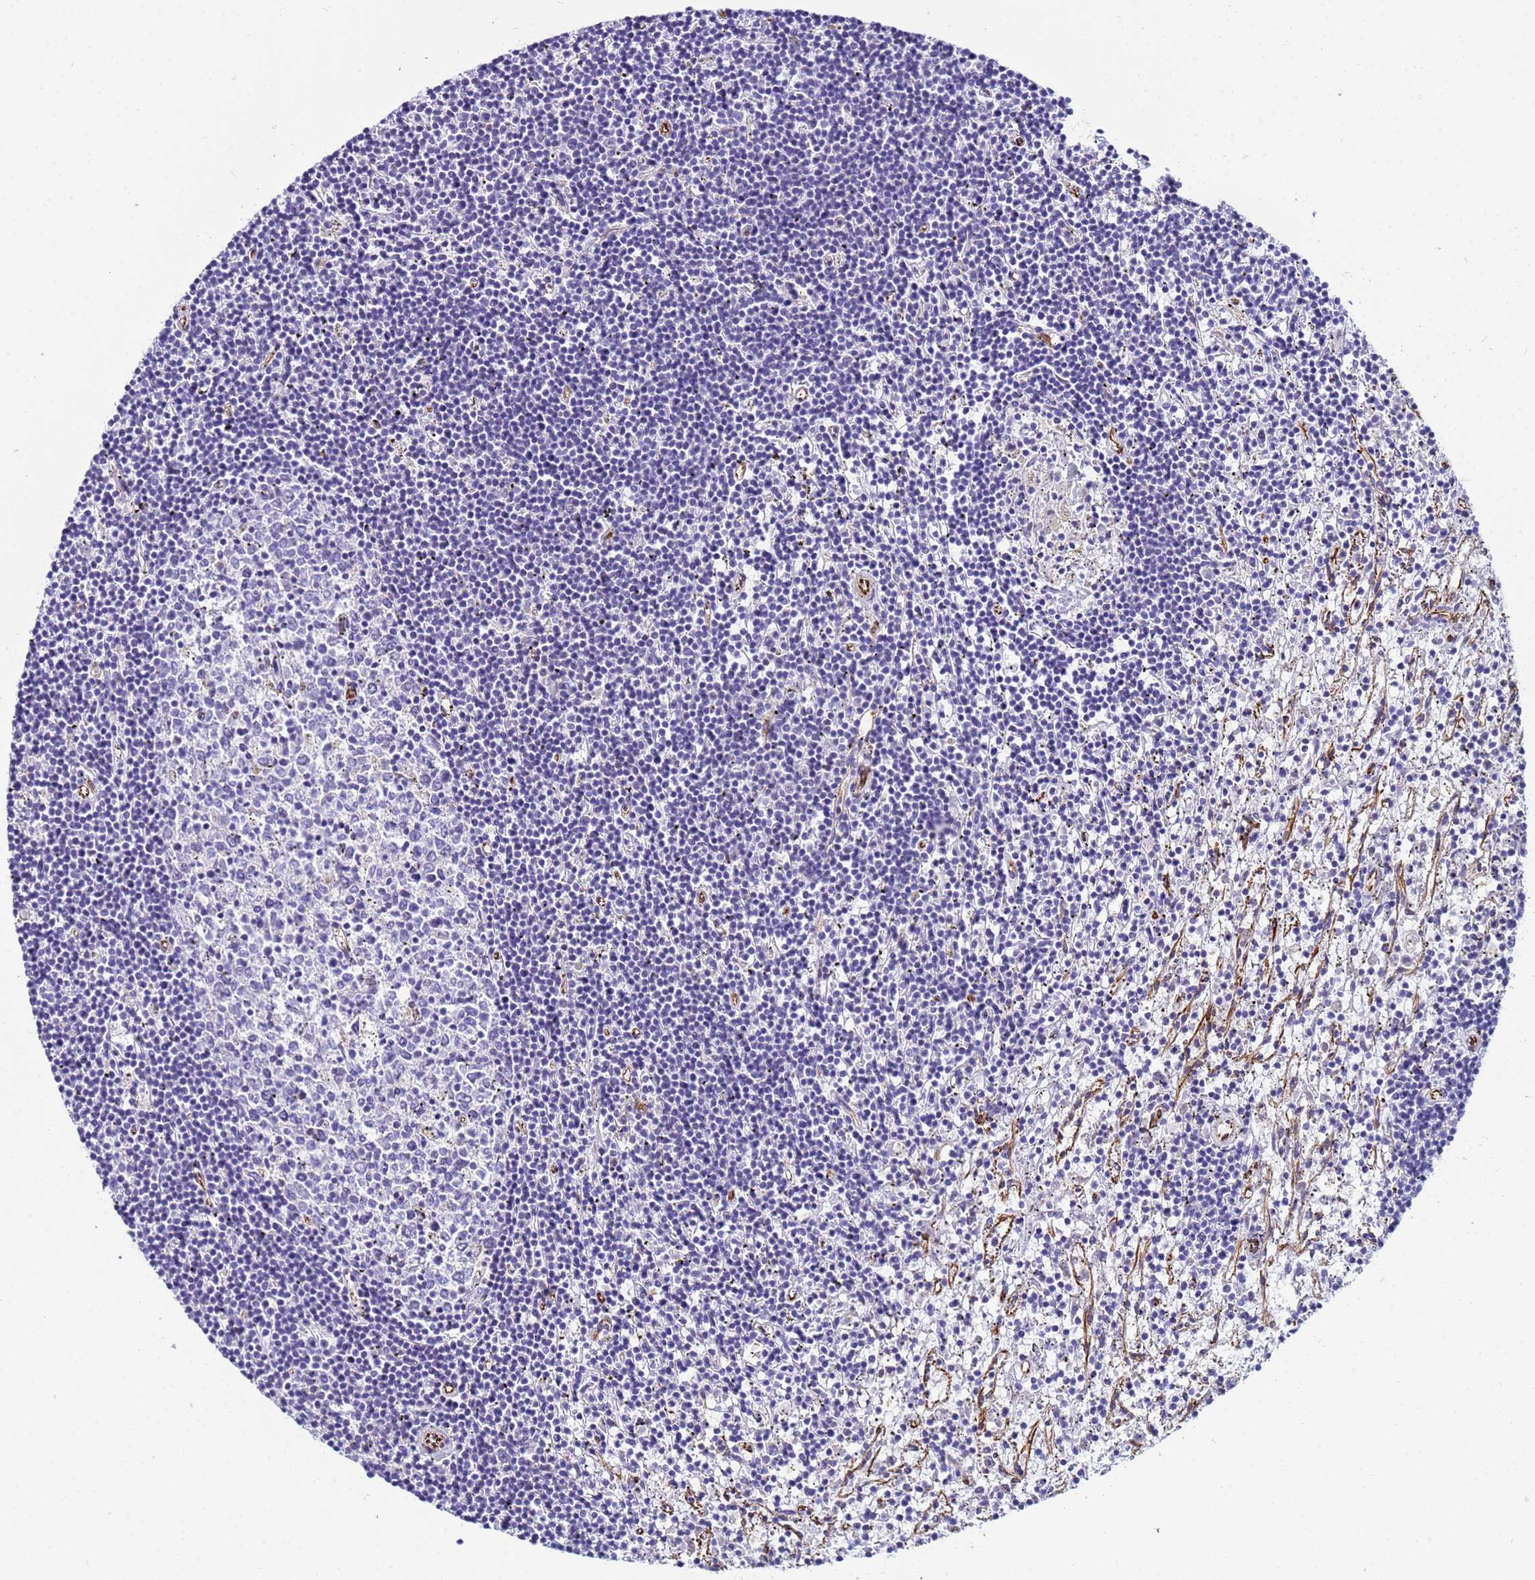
{"staining": {"intensity": "negative", "quantity": "none", "location": "none"}, "tissue": "lymphoma", "cell_type": "Tumor cells", "image_type": "cancer", "snomed": [{"axis": "morphology", "description": "Malignant lymphoma, non-Hodgkin's type, Low grade"}, {"axis": "topography", "description": "Spleen"}], "caption": "DAB (3,3'-diaminobenzidine) immunohistochemical staining of low-grade malignant lymphoma, non-Hodgkin's type displays no significant positivity in tumor cells.", "gene": "UBXN2B", "patient": {"sex": "male", "age": 76}}